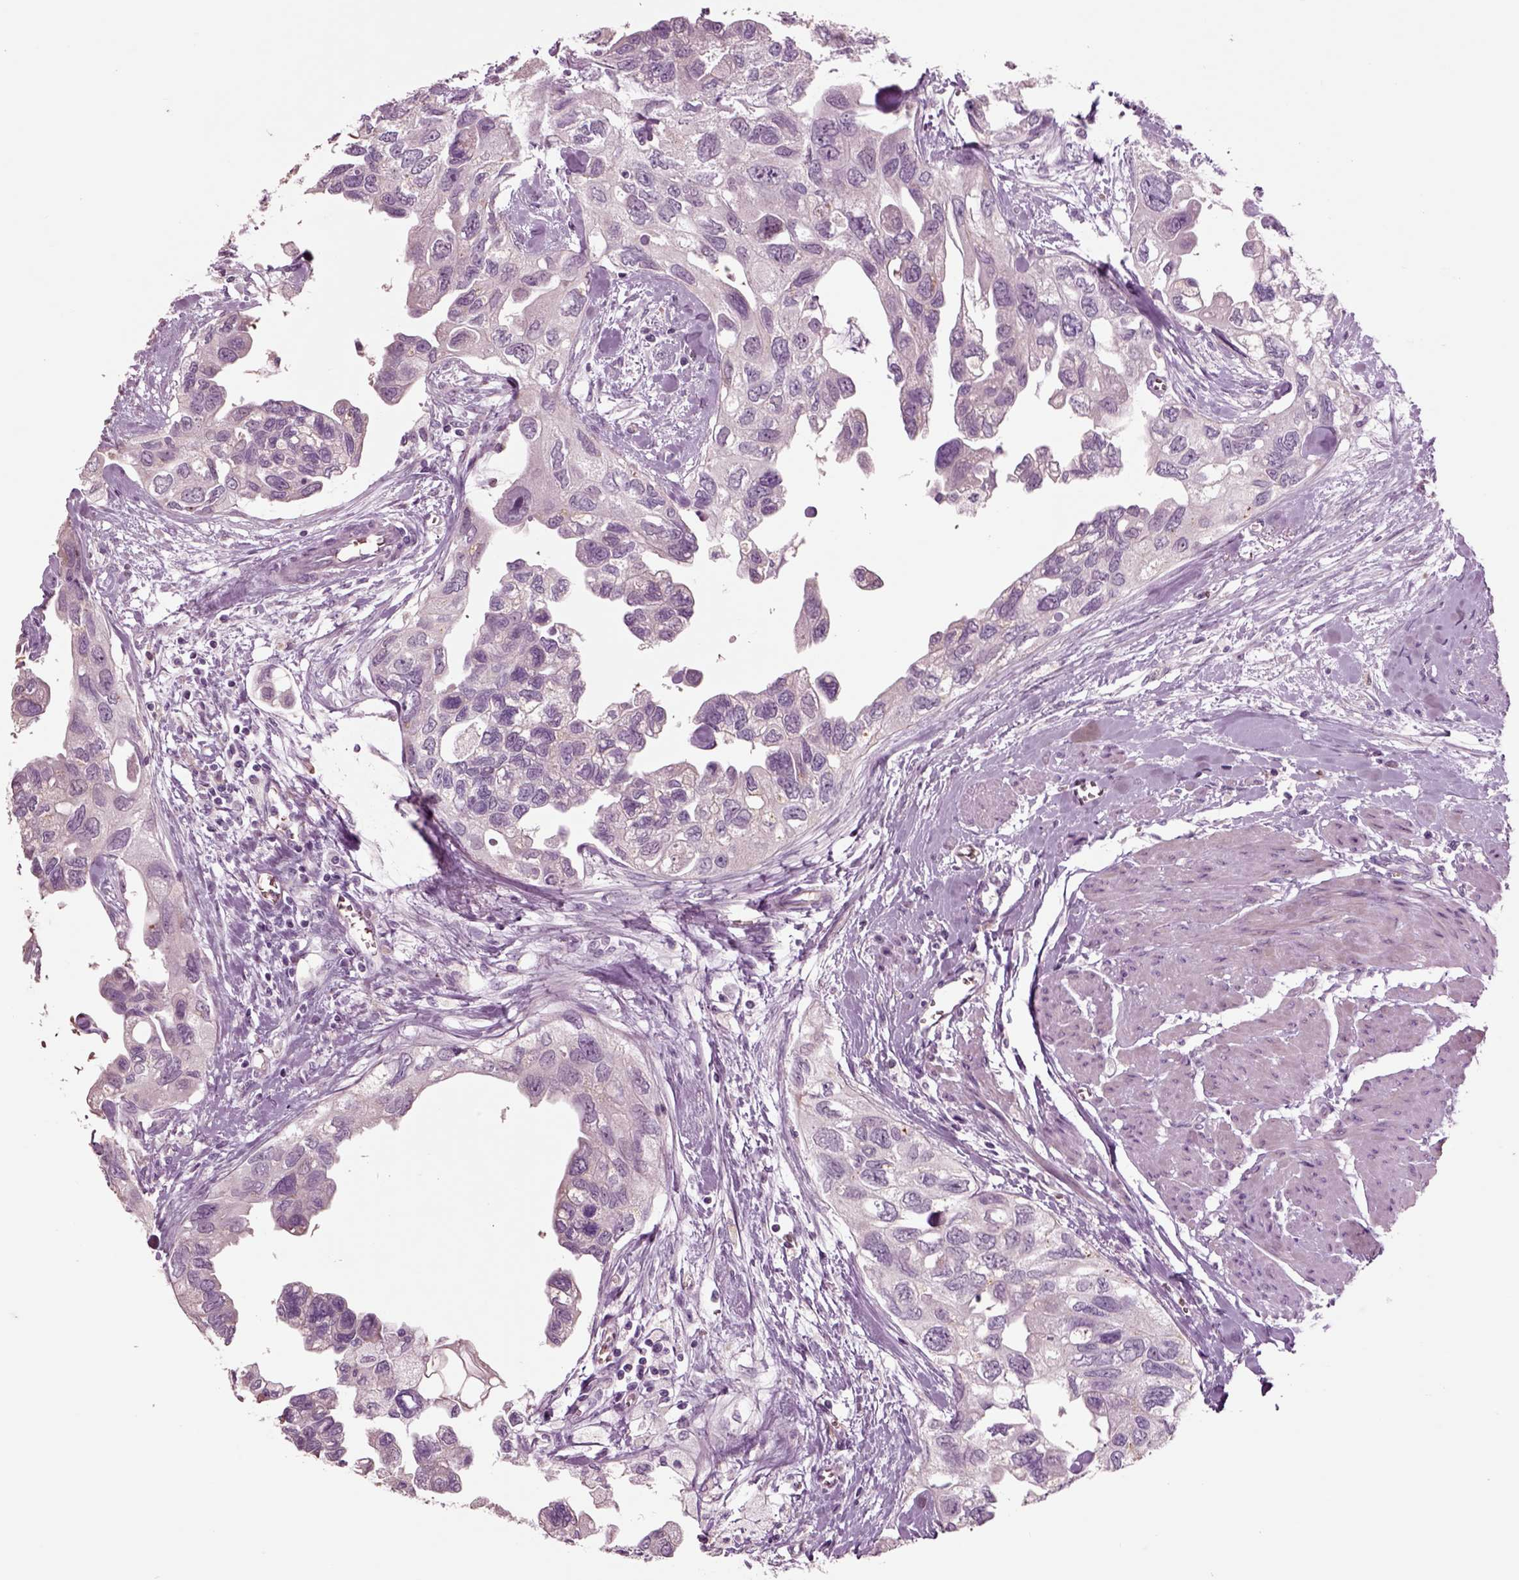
{"staining": {"intensity": "negative", "quantity": "none", "location": "none"}, "tissue": "urothelial cancer", "cell_type": "Tumor cells", "image_type": "cancer", "snomed": [{"axis": "morphology", "description": "Urothelial carcinoma, High grade"}, {"axis": "topography", "description": "Urinary bladder"}], "caption": "A high-resolution image shows immunohistochemistry (IHC) staining of urothelial cancer, which shows no significant positivity in tumor cells. (Brightfield microscopy of DAB (3,3'-diaminobenzidine) immunohistochemistry at high magnification).", "gene": "CHGB", "patient": {"sex": "male", "age": 59}}